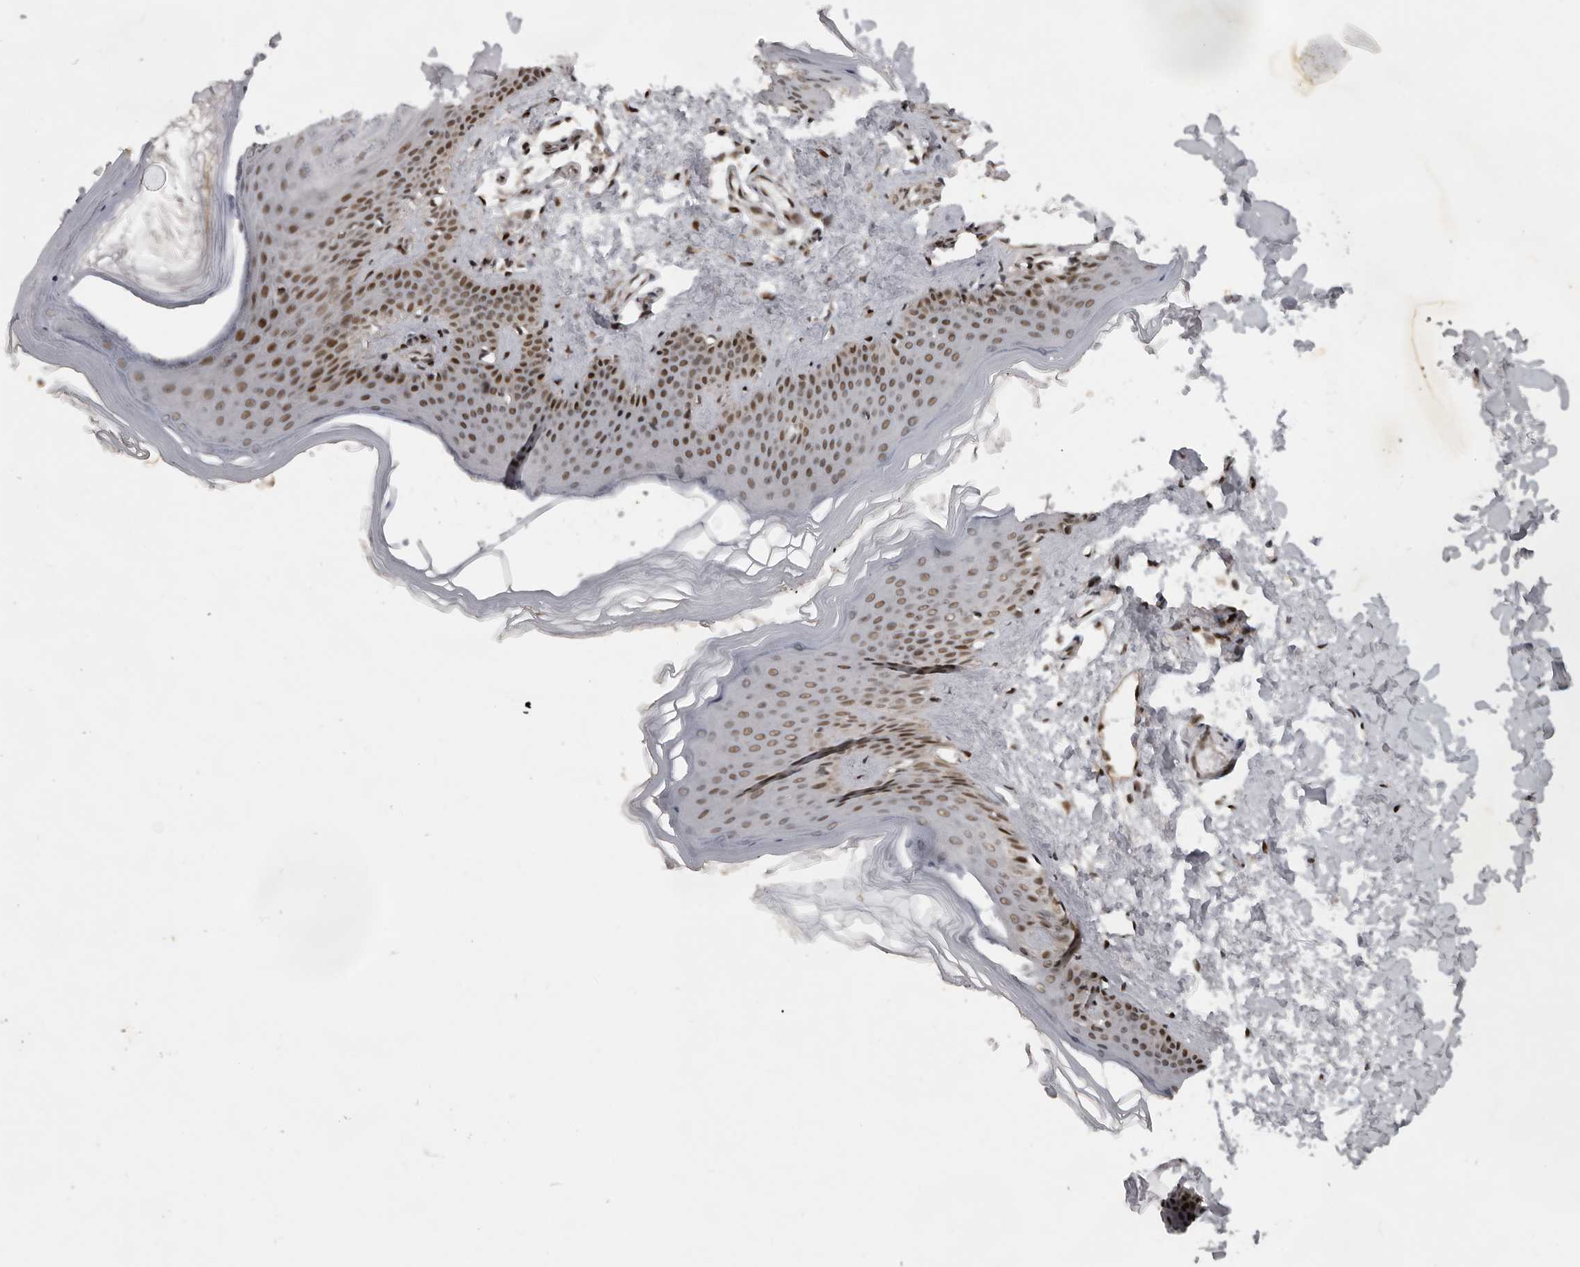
{"staining": {"intensity": "strong", "quantity": ">75%", "location": "nuclear"}, "tissue": "skin", "cell_type": "Fibroblasts", "image_type": "normal", "snomed": [{"axis": "morphology", "description": "Normal tissue, NOS"}, {"axis": "topography", "description": "Skin"}], "caption": "Unremarkable skin shows strong nuclear positivity in approximately >75% of fibroblasts The staining was performed using DAB (3,3'-diaminobenzidine), with brown indicating positive protein expression. Nuclei are stained blue with hematoxylin..", "gene": "CDC27", "patient": {"sex": "female", "age": 27}}